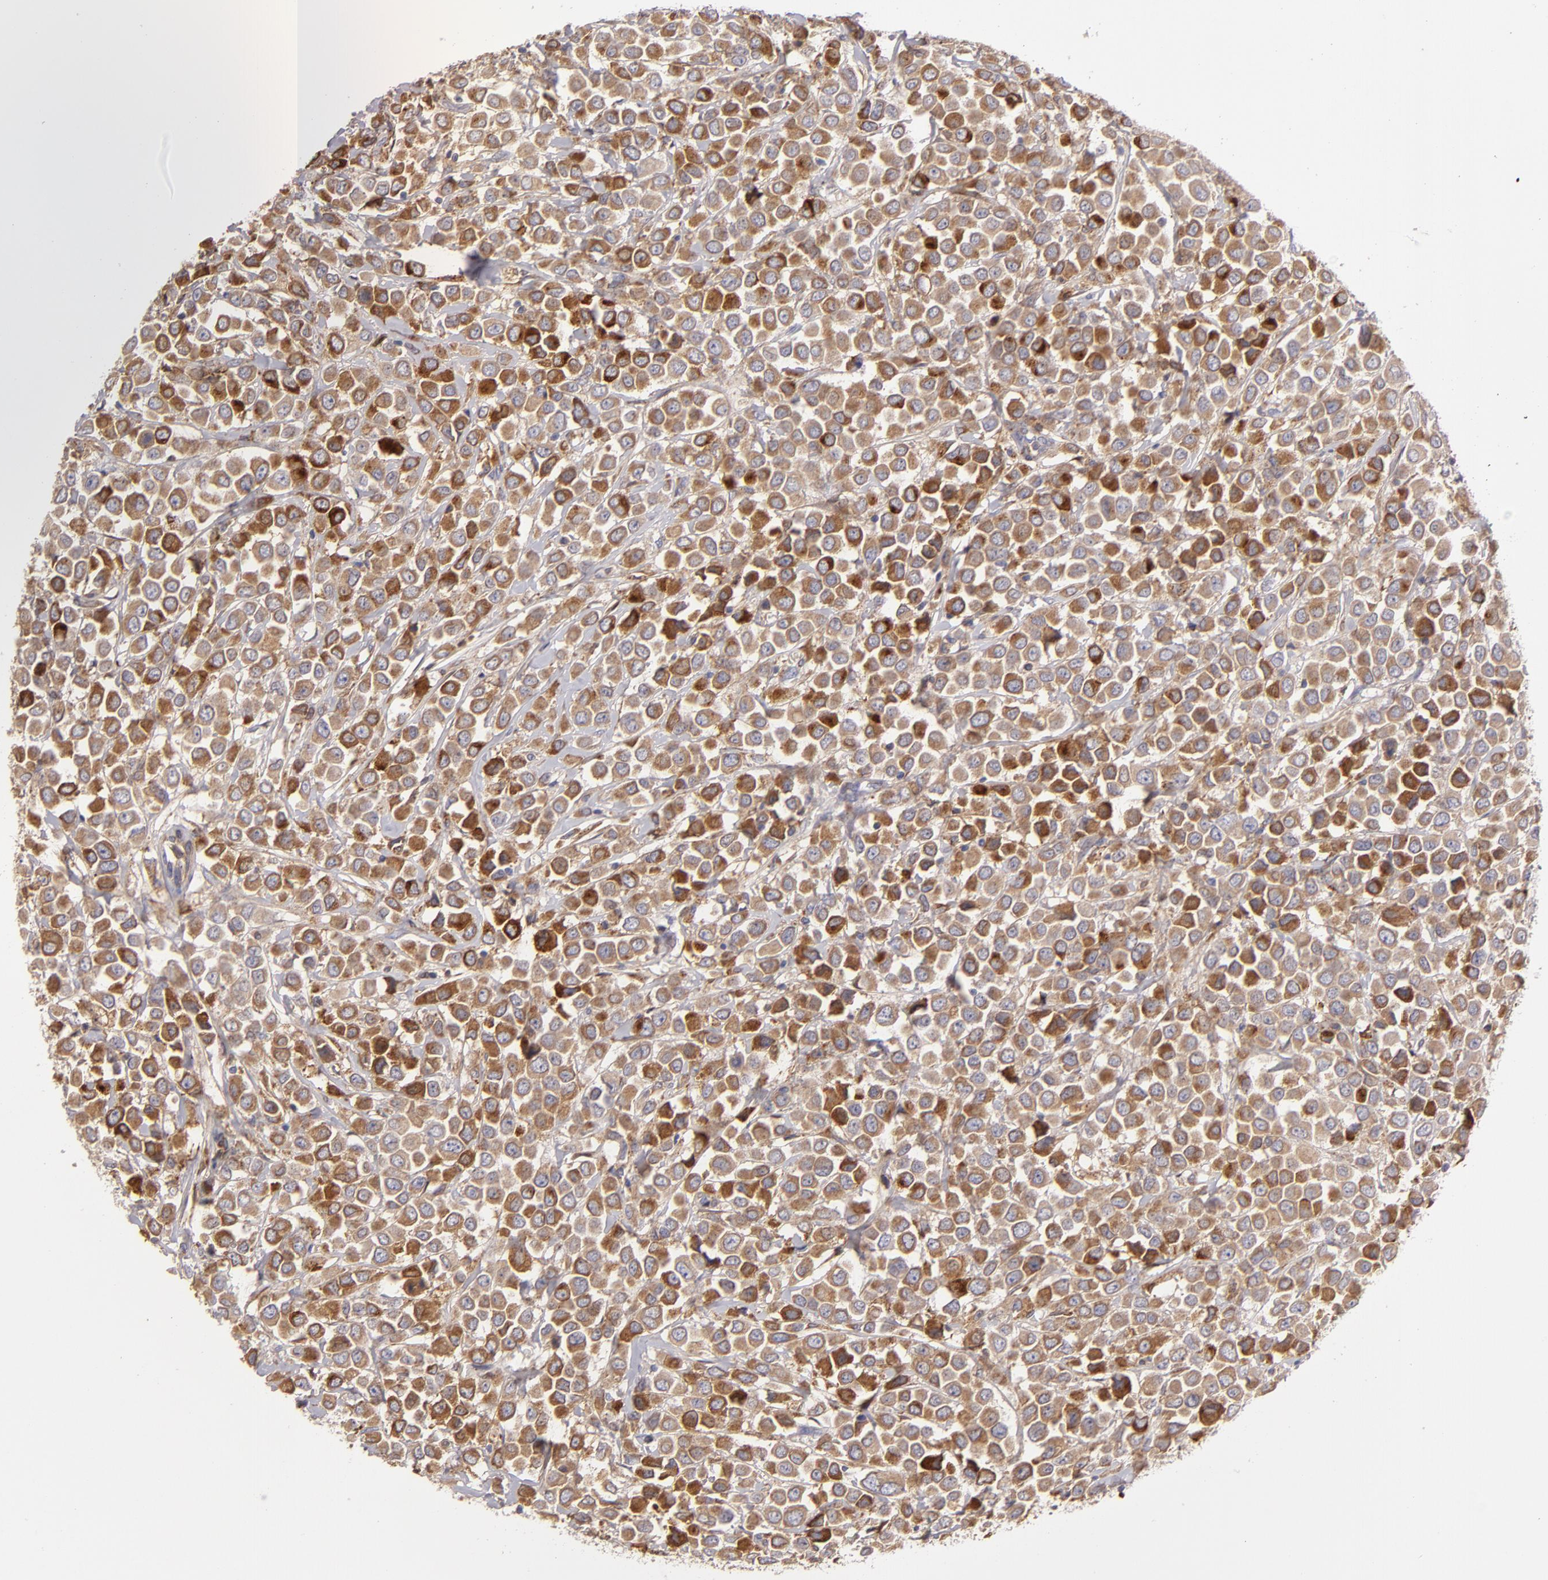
{"staining": {"intensity": "strong", "quantity": ">75%", "location": "cytoplasmic/membranous"}, "tissue": "breast cancer", "cell_type": "Tumor cells", "image_type": "cancer", "snomed": [{"axis": "morphology", "description": "Duct carcinoma"}, {"axis": "topography", "description": "Breast"}], "caption": "Breast cancer tissue reveals strong cytoplasmic/membranous staining in approximately >75% of tumor cells (Brightfield microscopy of DAB IHC at high magnification).", "gene": "CFB", "patient": {"sex": "female", "age": 61}}